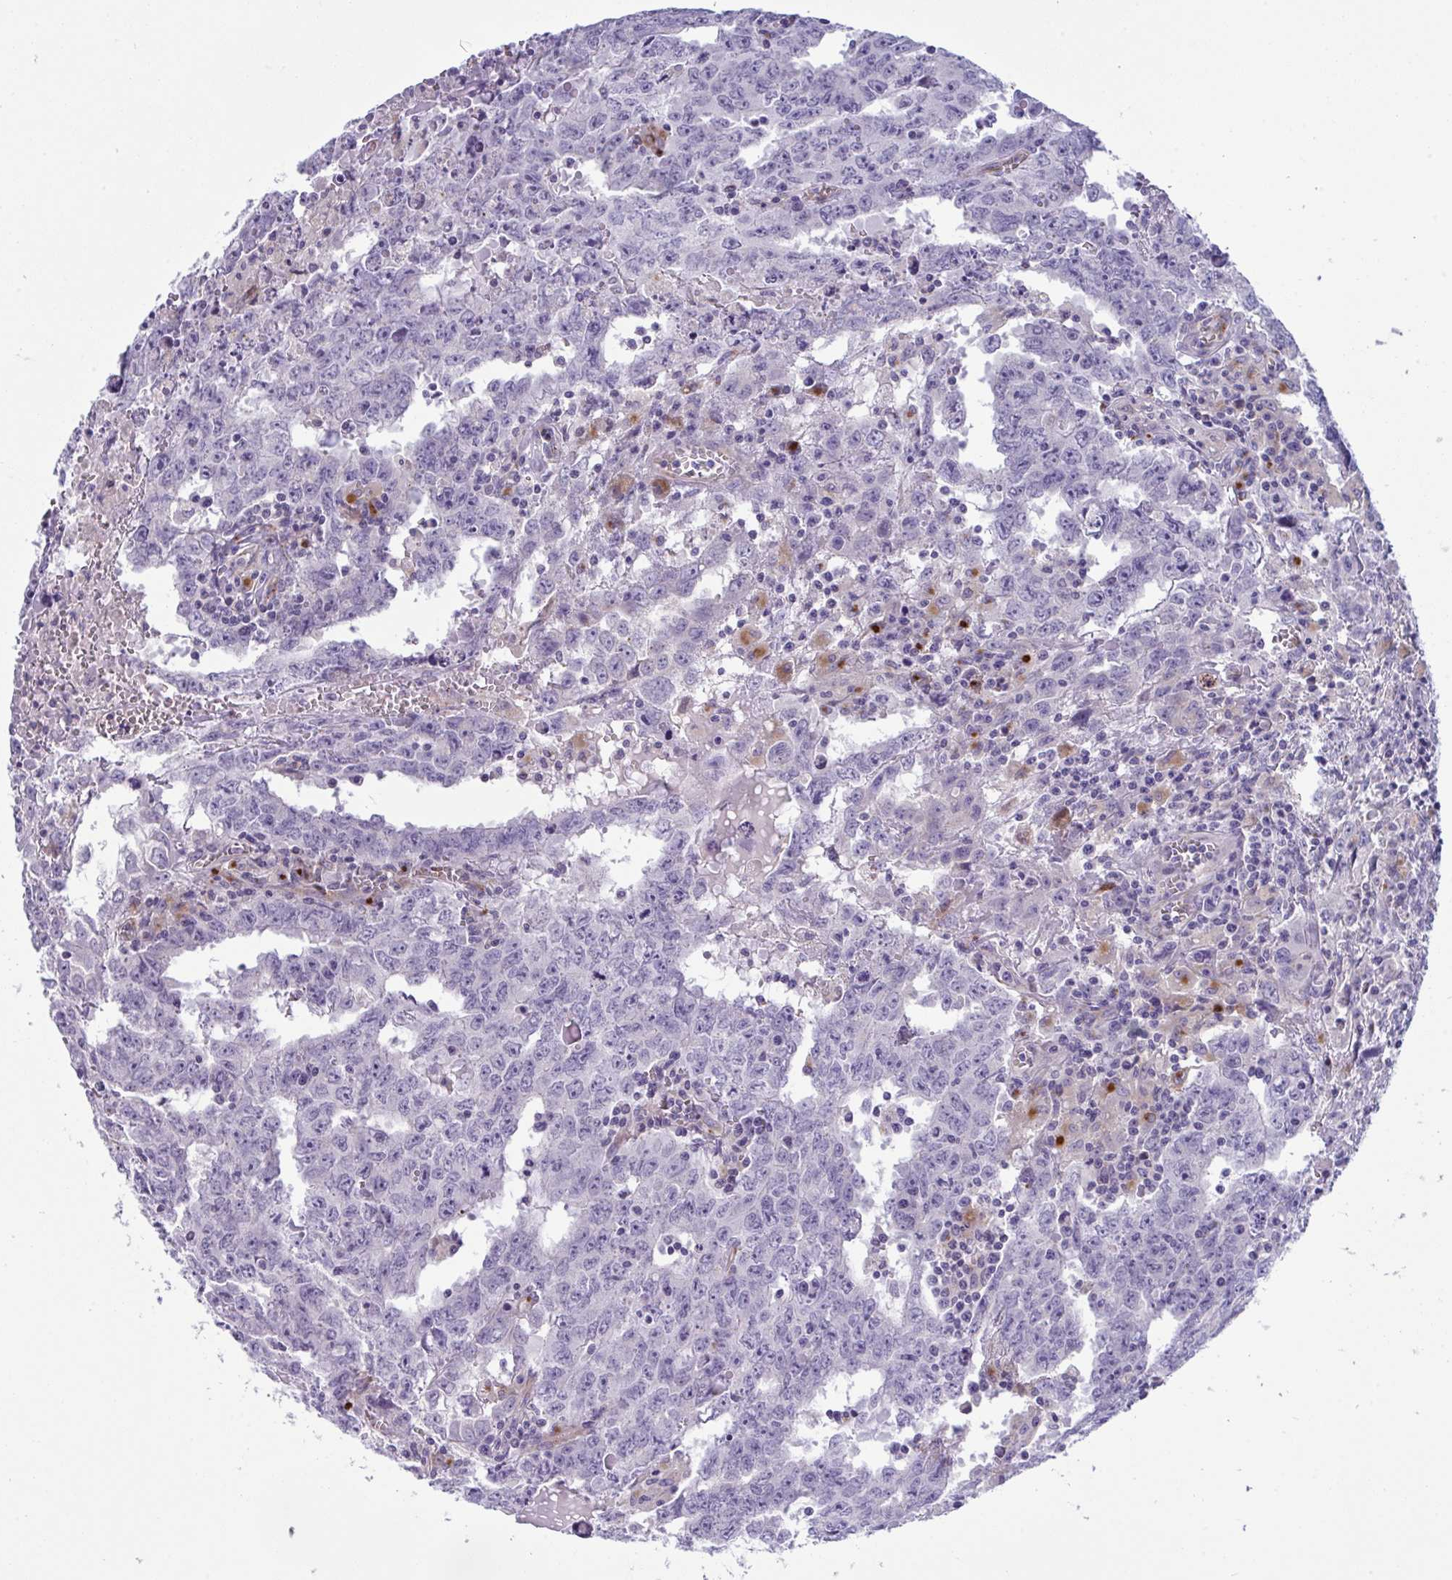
{"staining": {"intensity": "negative", "quantity": "none", "location": "none"}, "tissue": "testis cancer", "cell_type": "Tumor cells", "image_type": "cancer", "snomed": [{"axis": "morphology", "description": "Carcinoma, Embryonal, NOS"}, {"axis": "topography", "description": "Testis"}], "caption": "Photomicrograph shows no significant protein positivity in tumor cells of testis cancer.", "gene": "TOR1AIP2", "patient": {"sex": "male", "age": 22}}